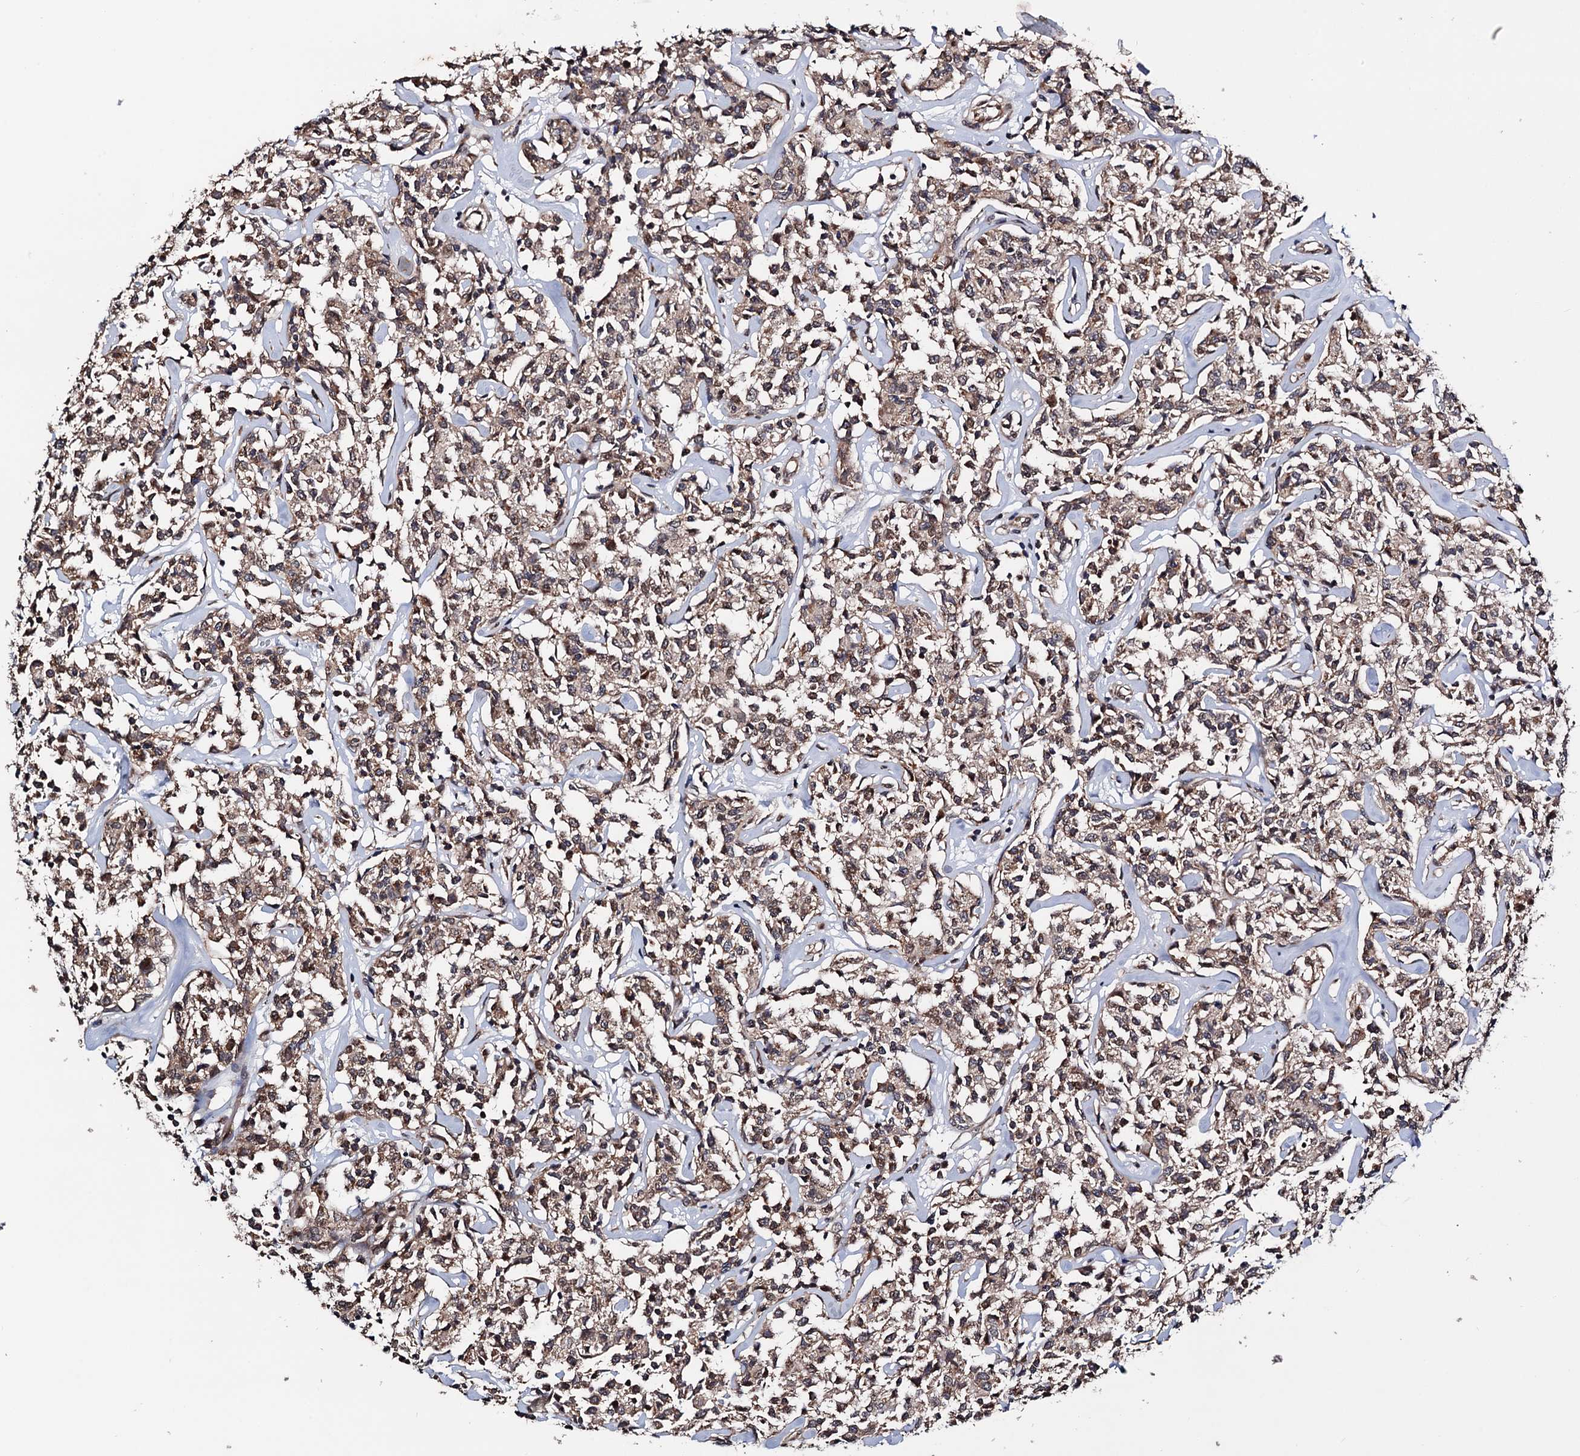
{"staining": {"intensity": "moderate", "quantity": ">75%", "location": "cytoplasmic/membranous"}, "tissue": "lymphoma", "cell_type": "Tumor cells", "image_type": "cancer", "snomed": [{"axis": "morphology", "description": "Malignant lymphoma, non-Hodgkin's type, Low grade"}, {"axis": "topography", "description": "Small intestine"}], "caption": "This image displays immunohistochemistry staining of human lymphoma, with medium moderate cytoplasmic/membranous positivity in approximately >75% of tumor cells.", "gene": "NAA16", "patient": {"sex": "female", "age": 59}}